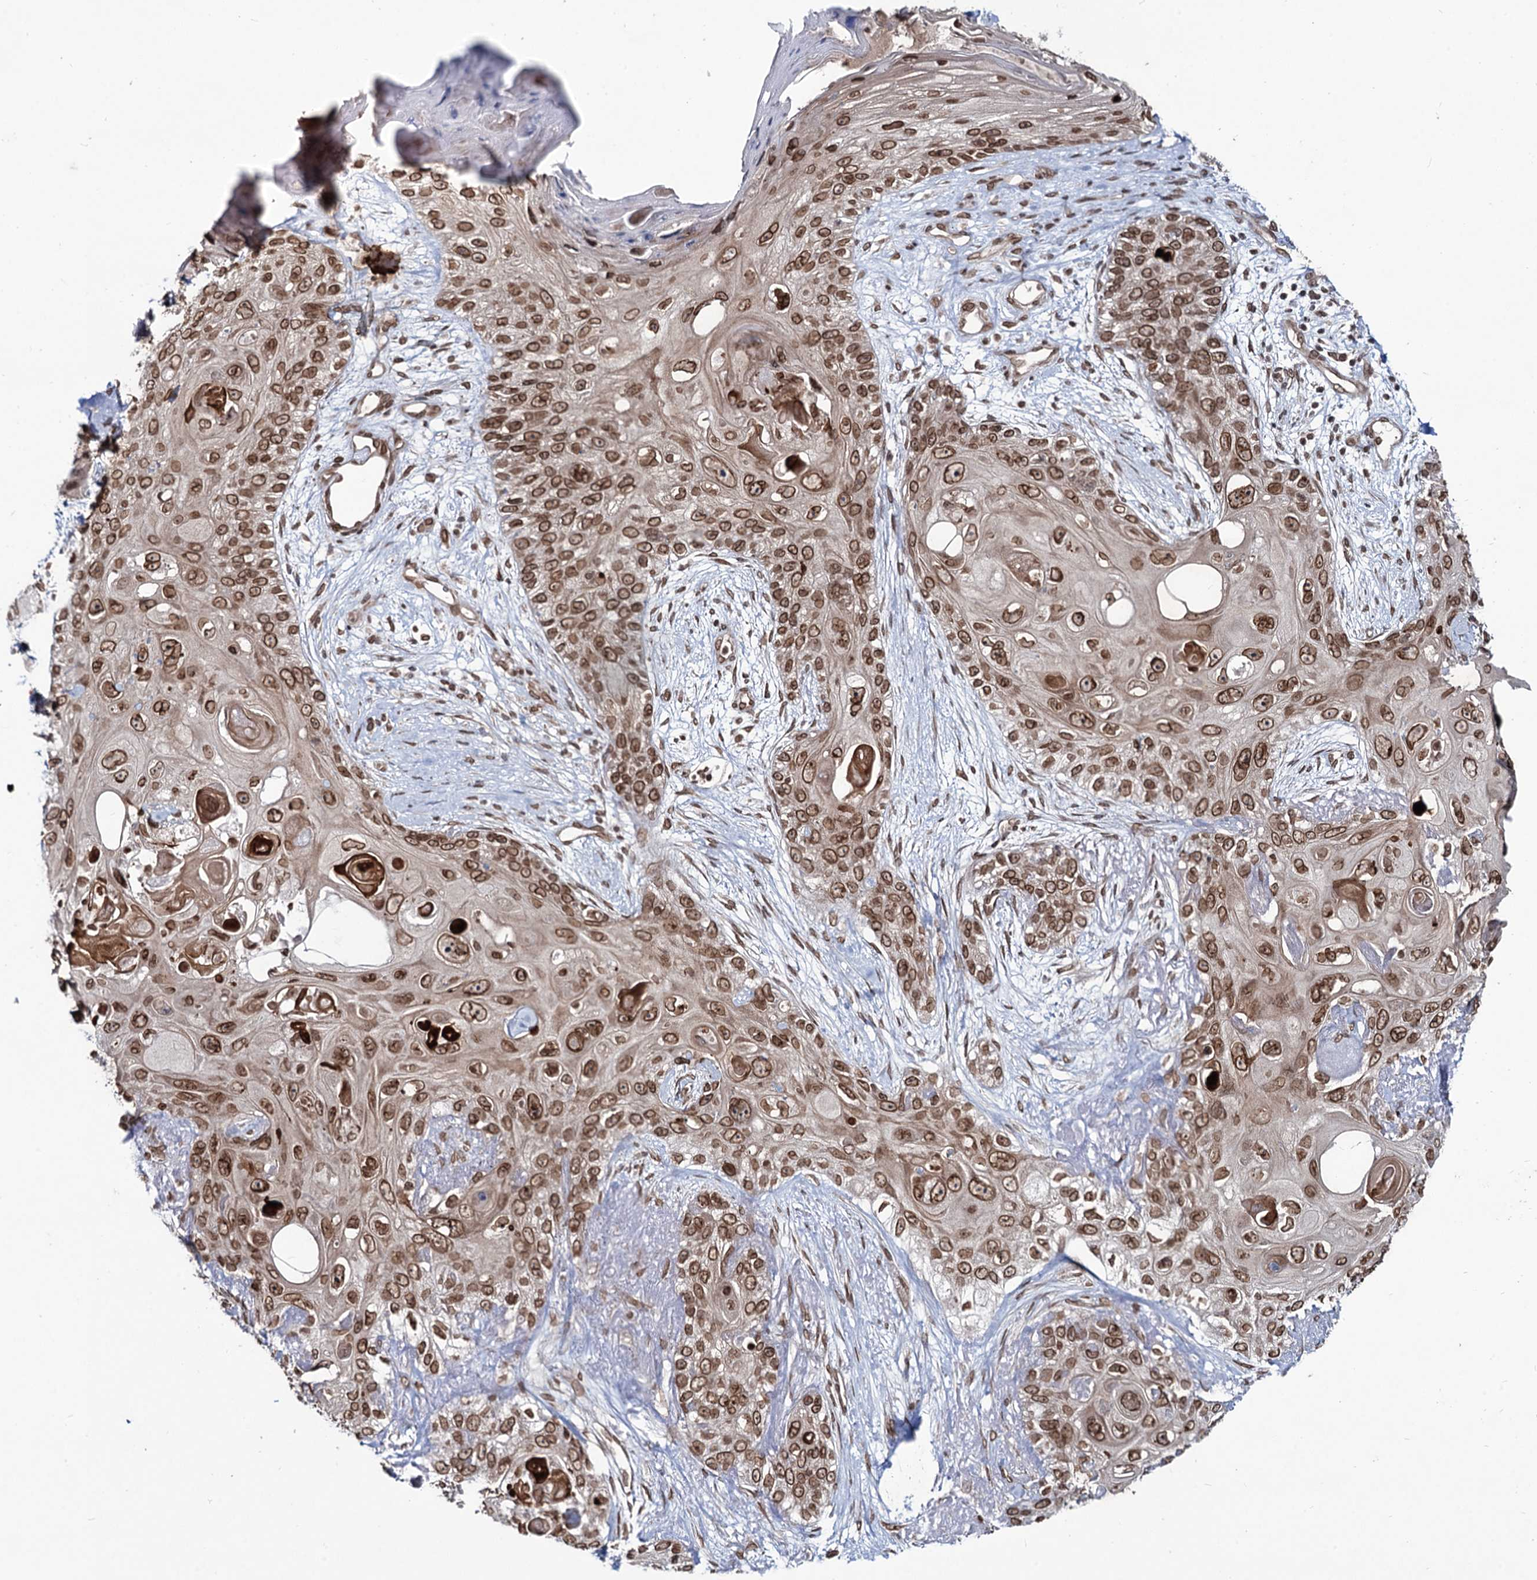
{"staining": {"intensity": "strong", "quantity": ">75%", "location": "cytoplasmic/membranous,nuclear"}, "tissue": "skin cancer", "cell_type": "Tumor cells", "image_type": "cancer", "snomed": [{"axis": "morphology", "description": "Normal tissue, NOS"}, {"axis": "morphology", "description": "Squamous cell carcinoma, NOS"}, {"axis": "topography", "description": "Skin"}], "caption": "Human skin squamous cell carcinoma stained with a protein marker reveals strong staining in tumor cells.", "gene": "RNF6", "patient": {"sex": "male", "age": 72}}